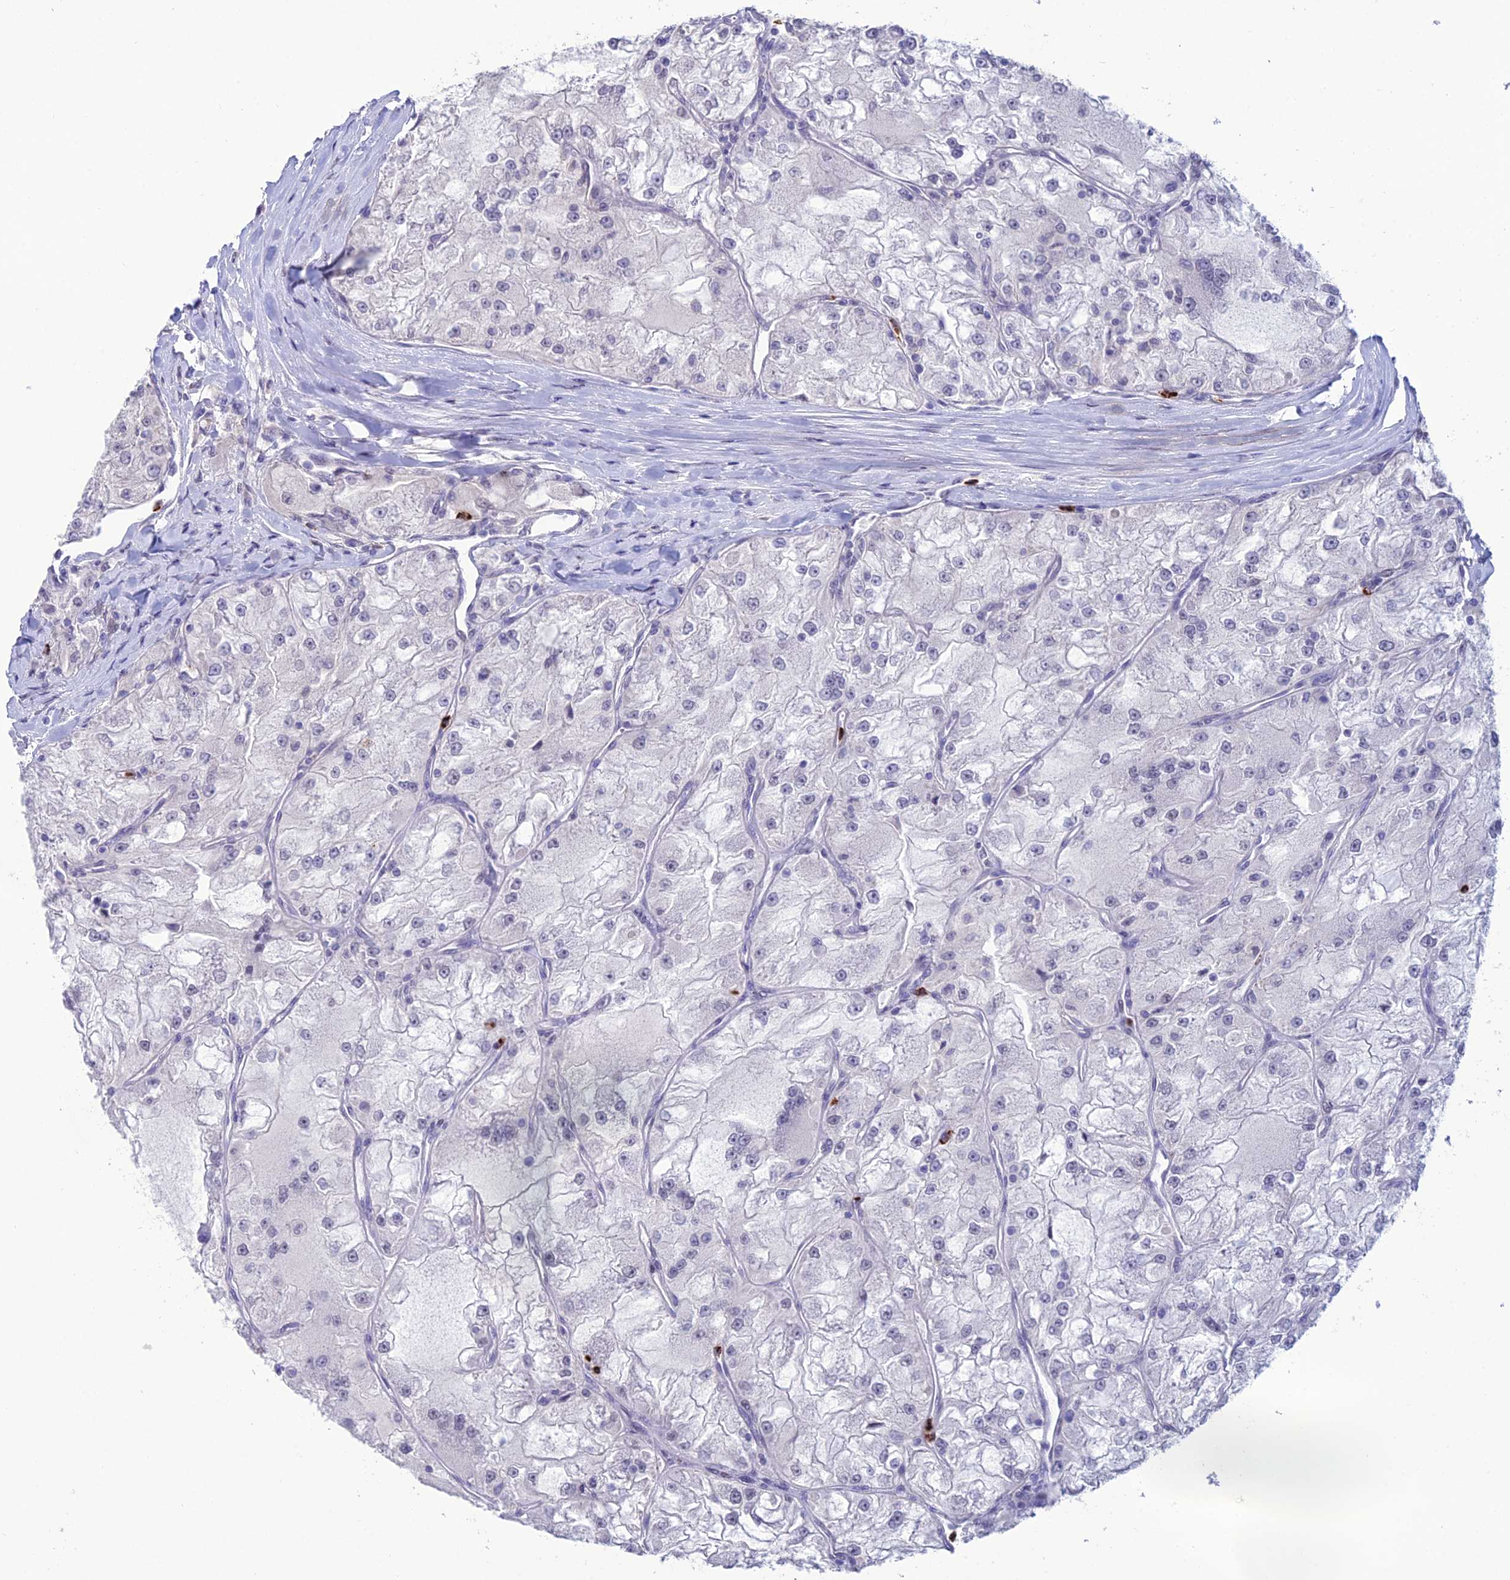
{"staining": {"intensity": "negative", "quantity": "none", "location": "none"}, "tissue": "renal cancer", "cell_type": "Tumor cells", "image_type": "cancer", "snomed": [{"axis": "morphology", "description": "Adenocarcinoma, NOS"}, {"axis": "topography", "description": "Kidney"}], "caption": "Tumor cells show no significant expression in renal adenocarcinoma.", "gene": "MFSD2B", "patient": {"sex": "female", "age": 72}}